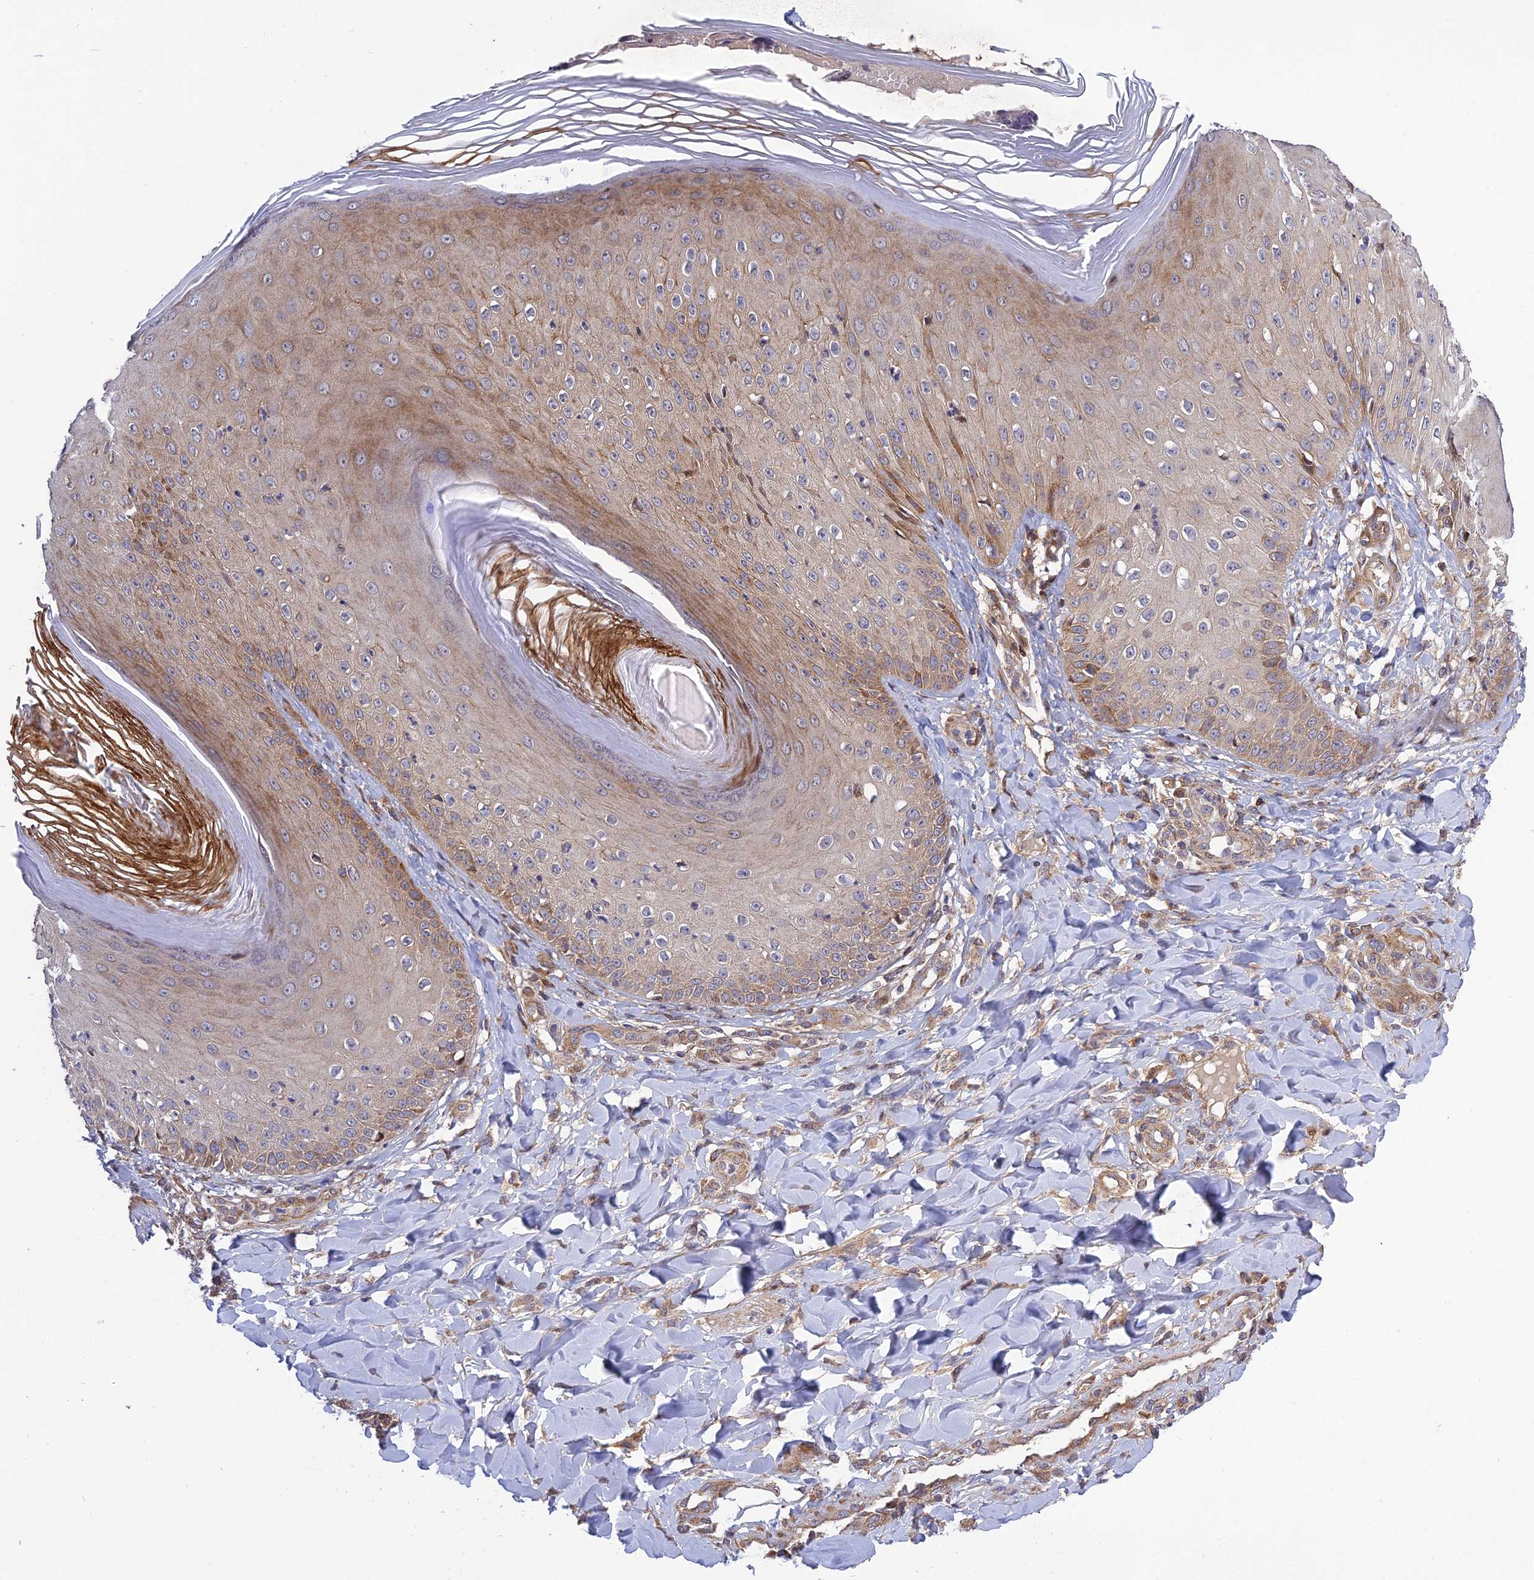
{"staining": {"intensity": "strong", "quantity": "25%-75%", "location": "cytoplasmic/membranous"}, "tissue": "skin", "cell_type": "Epidermal cells", "image_type": "normal", "snomed": [{"axis": "morphology", "description": "Normal tissue, NOS"}, {"axis": "morphology", "description": "Inflammation, NOS"}, {"axis": "topography", "description": "Soft tissue"}, {"axis": "topography", "description": "Anal"}], "caption": "IHC staining of normal skin, which exhibits high levels of strong cytoplasmic/membranous expression in about 25%-75% of epidermal cells indicating strong cytoplasmic/membranous protein positivity. The staining was performed using DAB (3,3'-diaminobenzidine) (brown) for protein detection and nuclei were counterstained in hematoxylin (blue).", "gene": "PLEKHG2", "patient": {"sex": "female", "age": 15}}